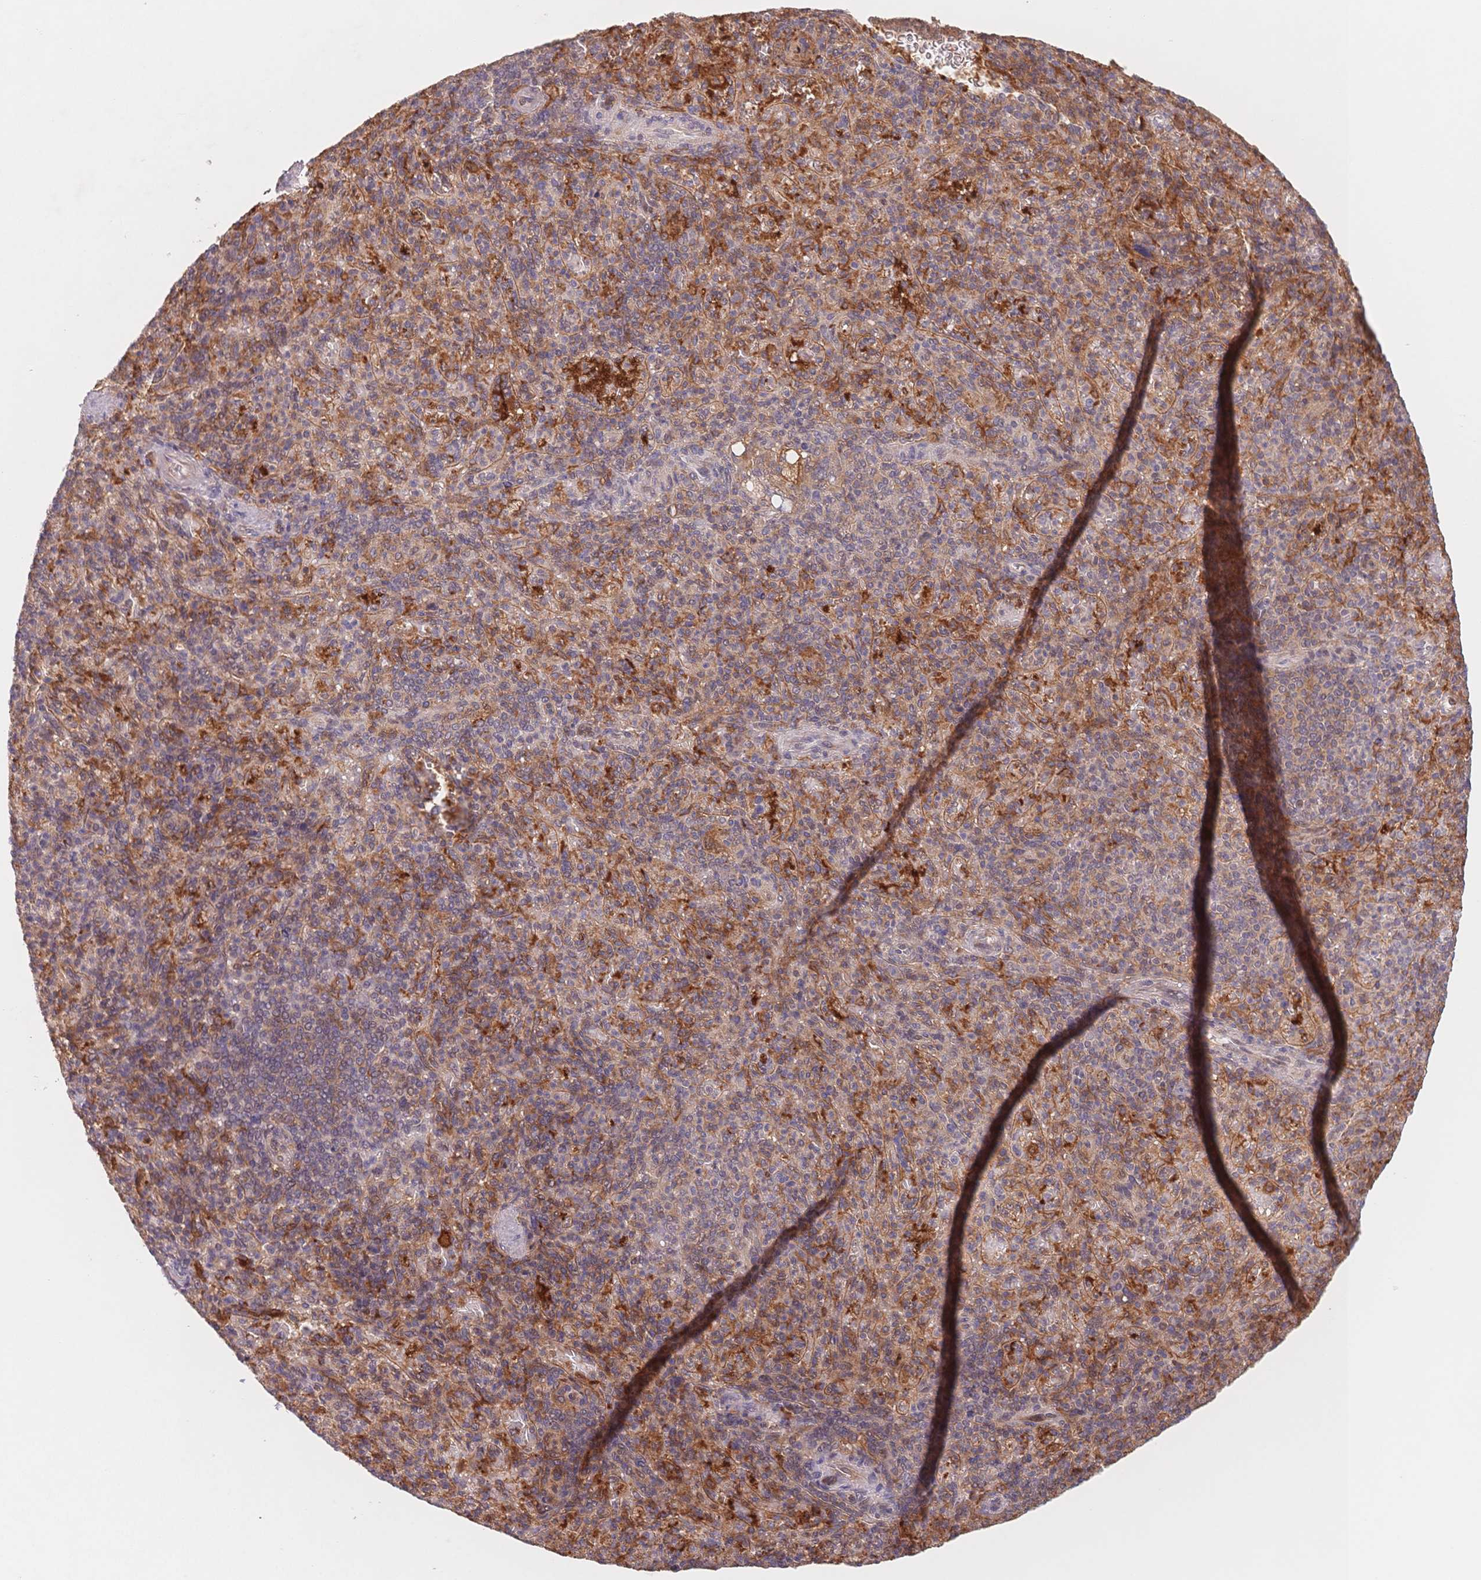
{"staining": {"intensity": "strong", "quantity": "<25%", "location": "cytoplasmic/membranous"}, "tissue": "spleen", "cell_type": "Cells in red pulp", "image_type": "normal", "snomed": [{"axis": "morphology", "description": "Normal tissue, NOS"}, {"axis": "topography", "description": "Spleen"}], "caption": "IHC of normal spleen displays medium levels of strong cytoplasmic/membranous staining in about <25% of cells in red pulp.", "gene": "C12orf75", "patient": {"sex": "female", "age": 74}}